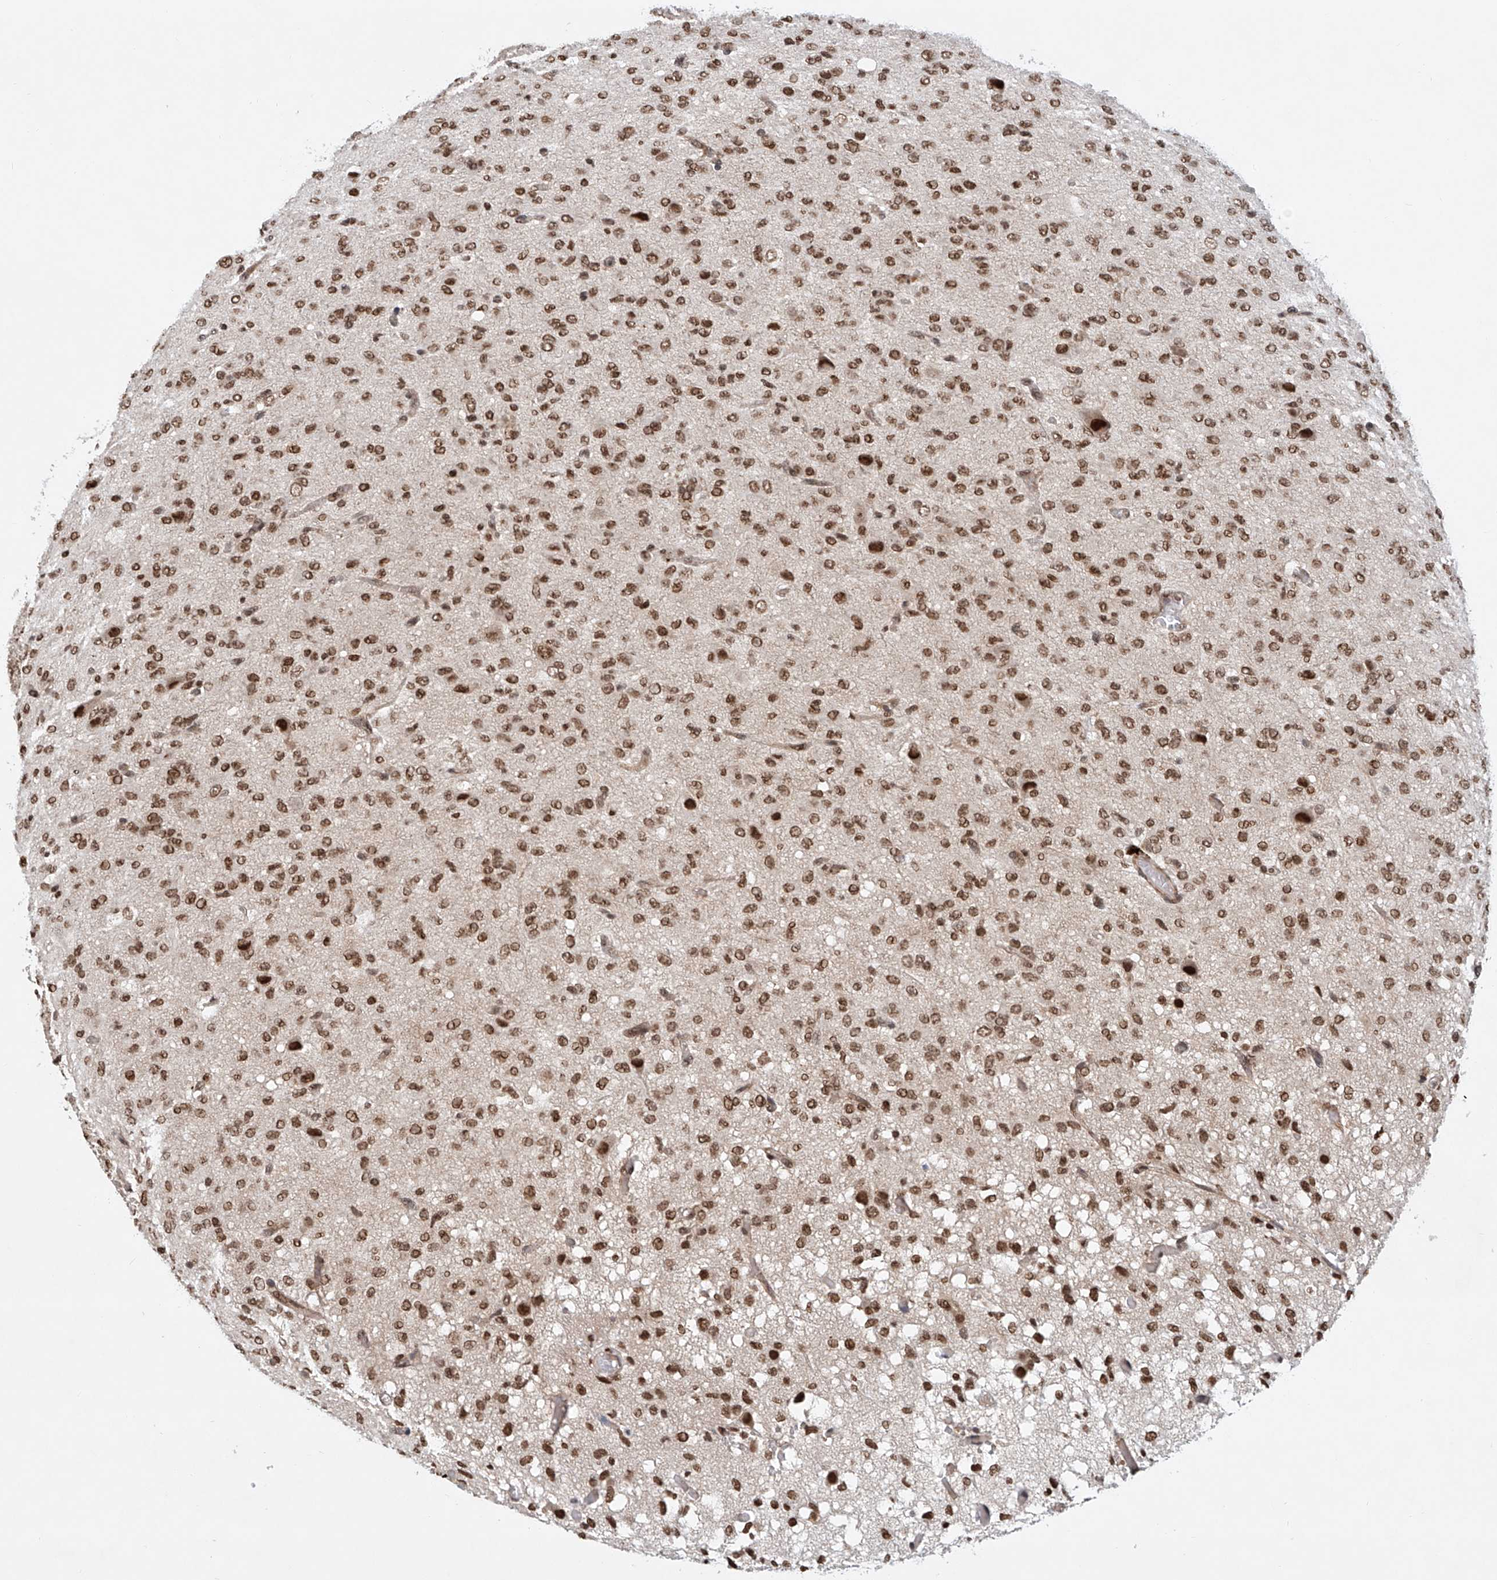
{"staining": {"intensity": "strong", "quantity": ">75%", "location": "nuclear"}, "tissue": "glioma", "cell_type": "Tumor cells", "image_type": "cancer", "snomed": [{"axis": "morphology", "description": "Glioma, malignant, High grade"}, {"axis": "topography", "description": "Brain"}], "caption": "Glioma stained for a protein (brown) reveals strong nuclear positive staining in approximately >75% of tumor cells.", "gene": "ZNF470", "patient": {"sex": "female", "age": 59}}